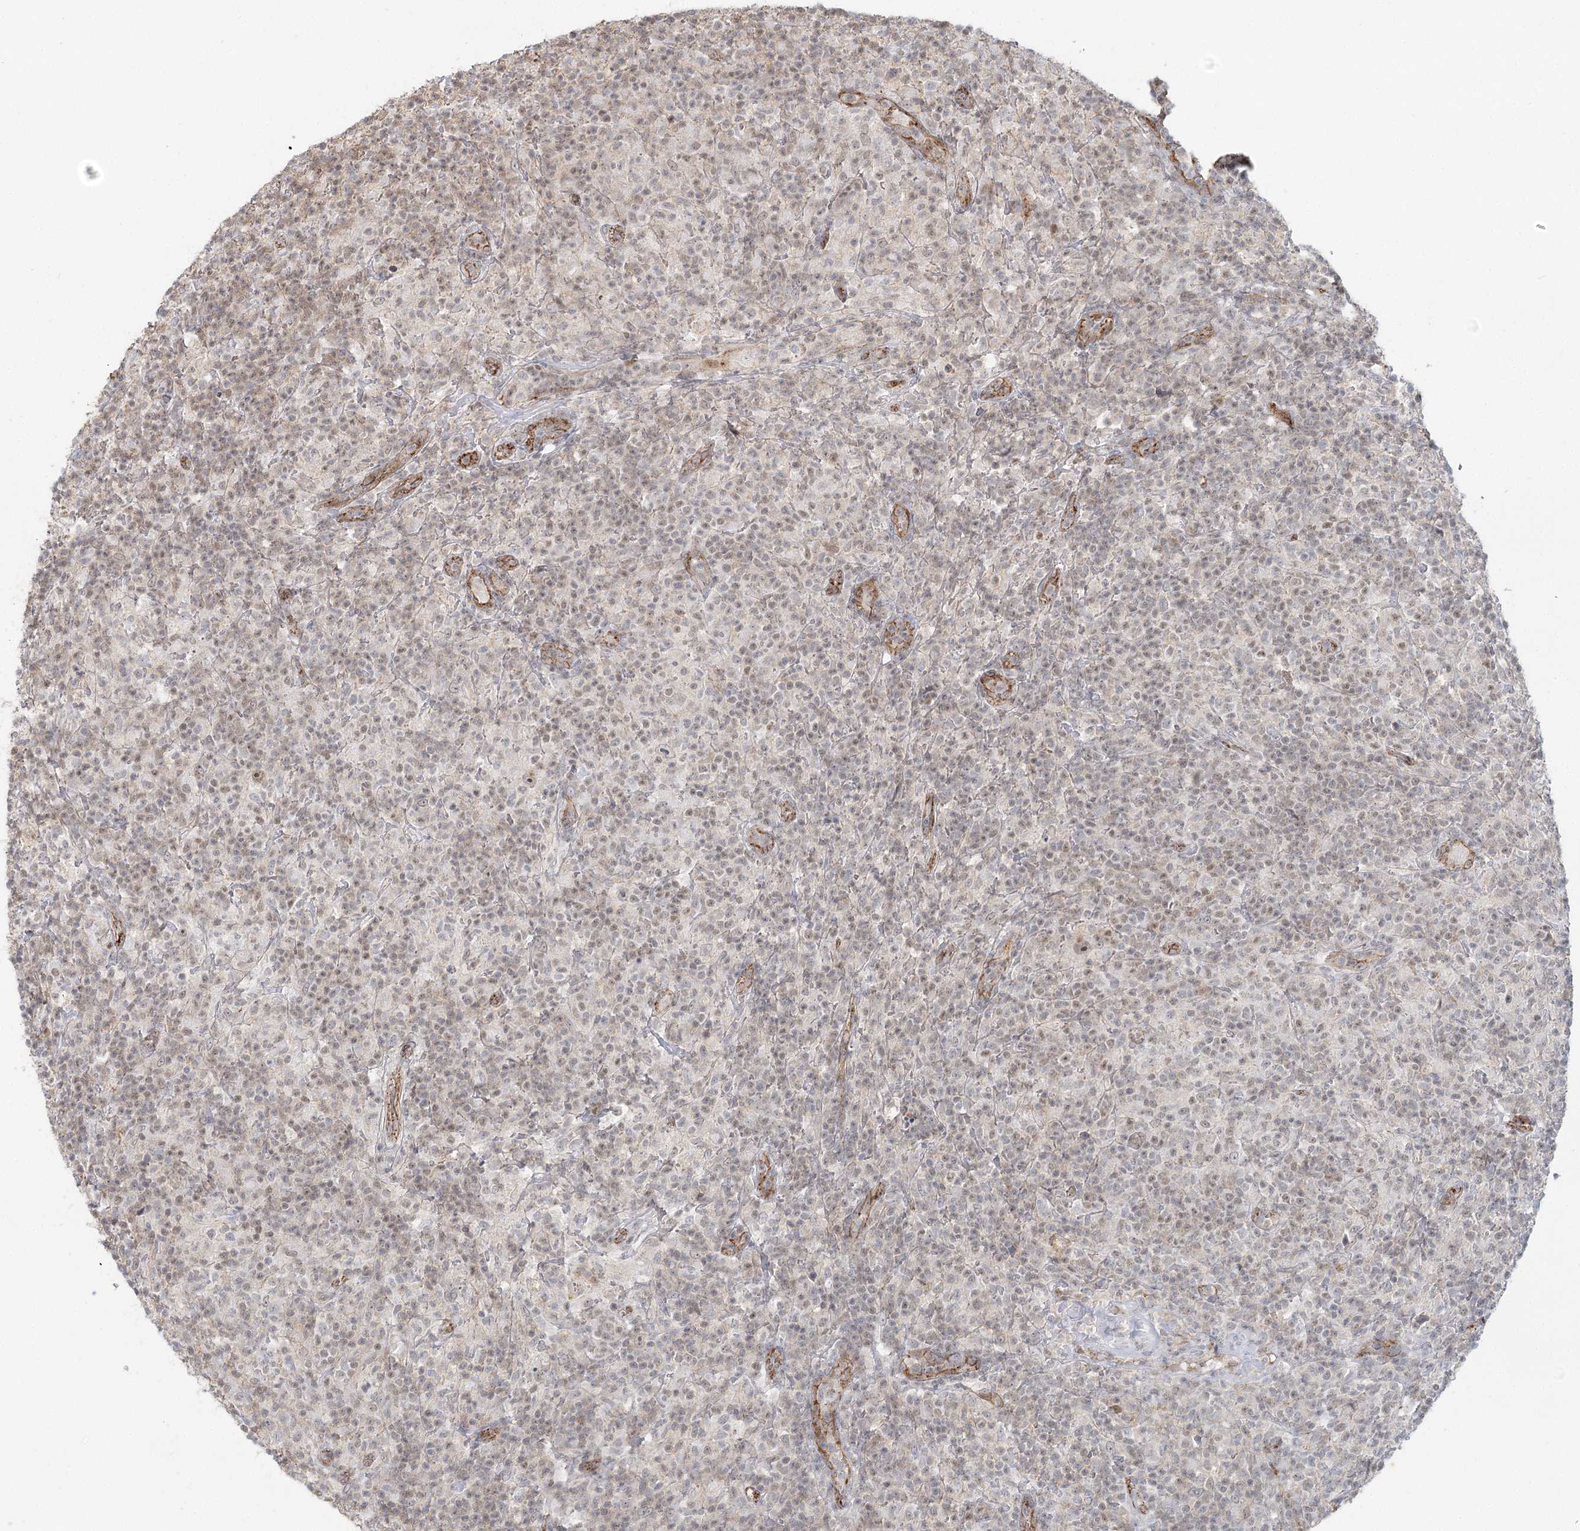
{"staining": {"intensity": "negative", "quantity": "none", "location": "none"}, "tissue": "lymphoma", "cell_type": "Tumor cells", "image_type": "cancer", "snomed": [{"axis": "morphology", "description": "Hodgkin's disease, NOS"}, {"axis": "topography", "description": "Lymph node"}], "caption": "Human lymphoma stained for a protein using IHC reveals no expression in tumor cells.", "gene": "KBTBD4", "patient": {"sex": "male", "age": 70}}